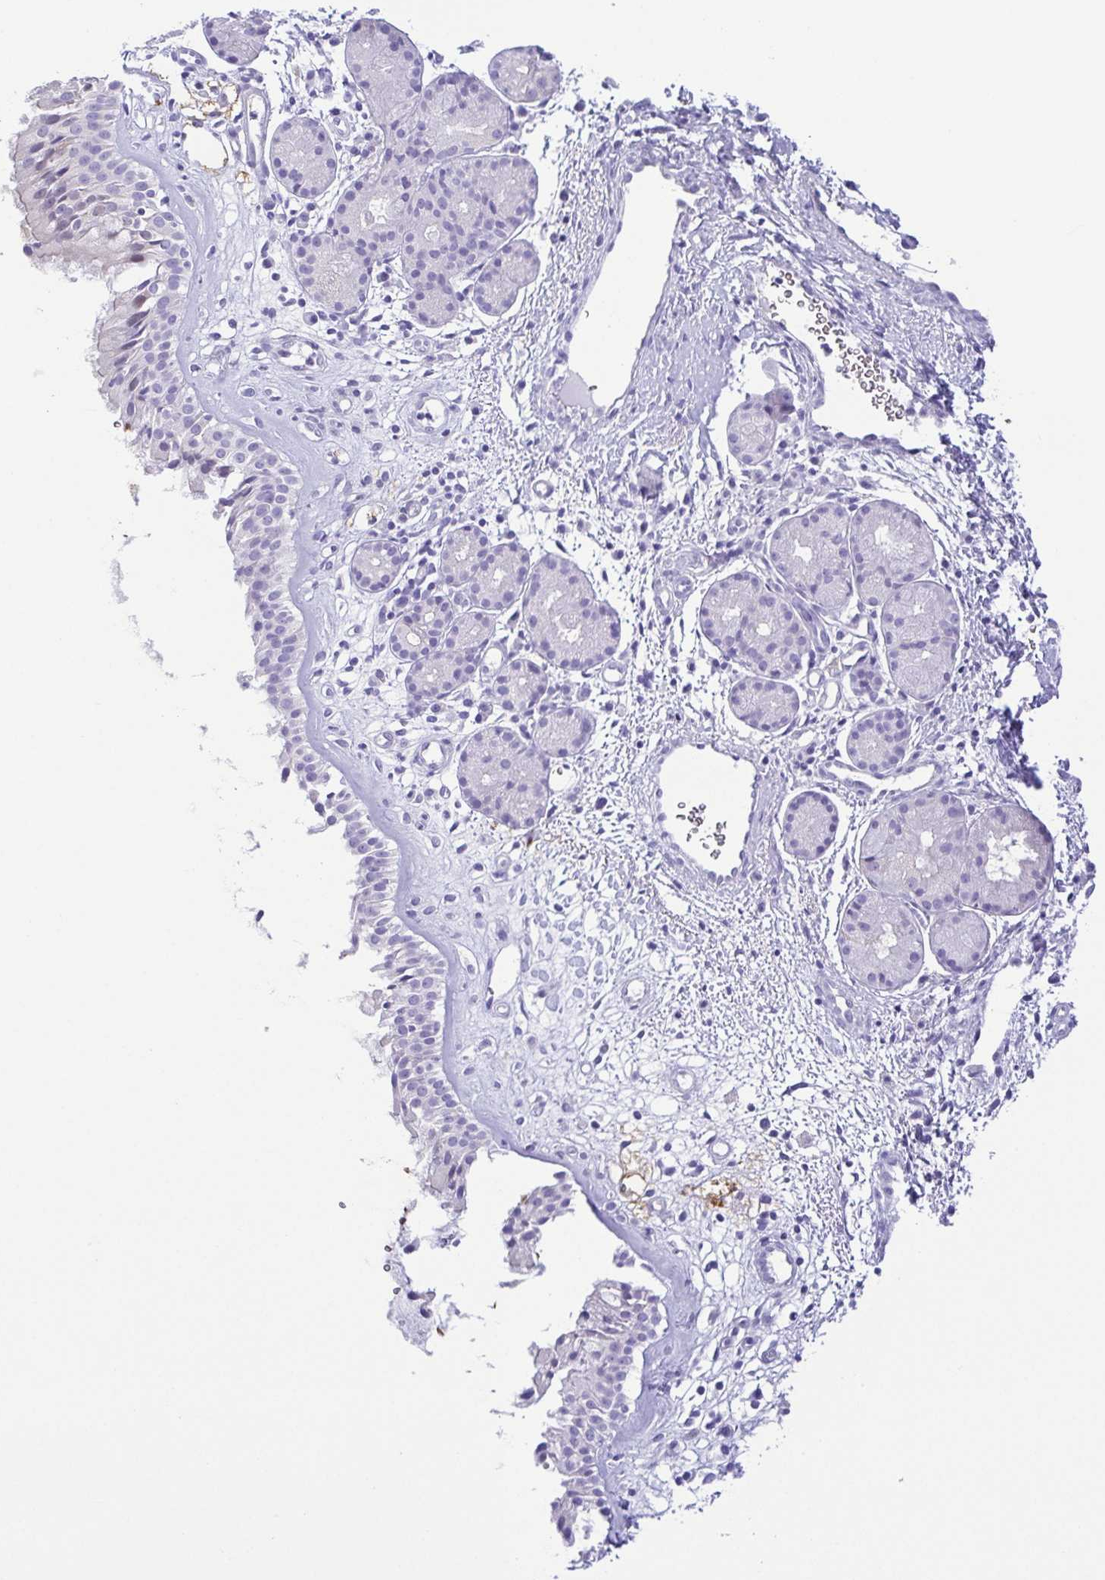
{"staining": {"intensity": "negative", "quantity": "none", "location": "none"}, "tissue": "nasopharynx", "cell_type": "Respiratory epithelial cells", "image_type": "normal", "snomed": [{"axis": "morphology", "description": "Normal tissue, NOS"}, {"axis": "topography", "description": "Nasopharynx"}], "caption": "There is no significant positivity in respiratory epithelial cells of nasopharynx. (Brightfield microscopy of DAB immunohistochemistry (IHC) at high magnification).", "gene": "EPB42", "patient": {"sex": "male", "age": 65}}